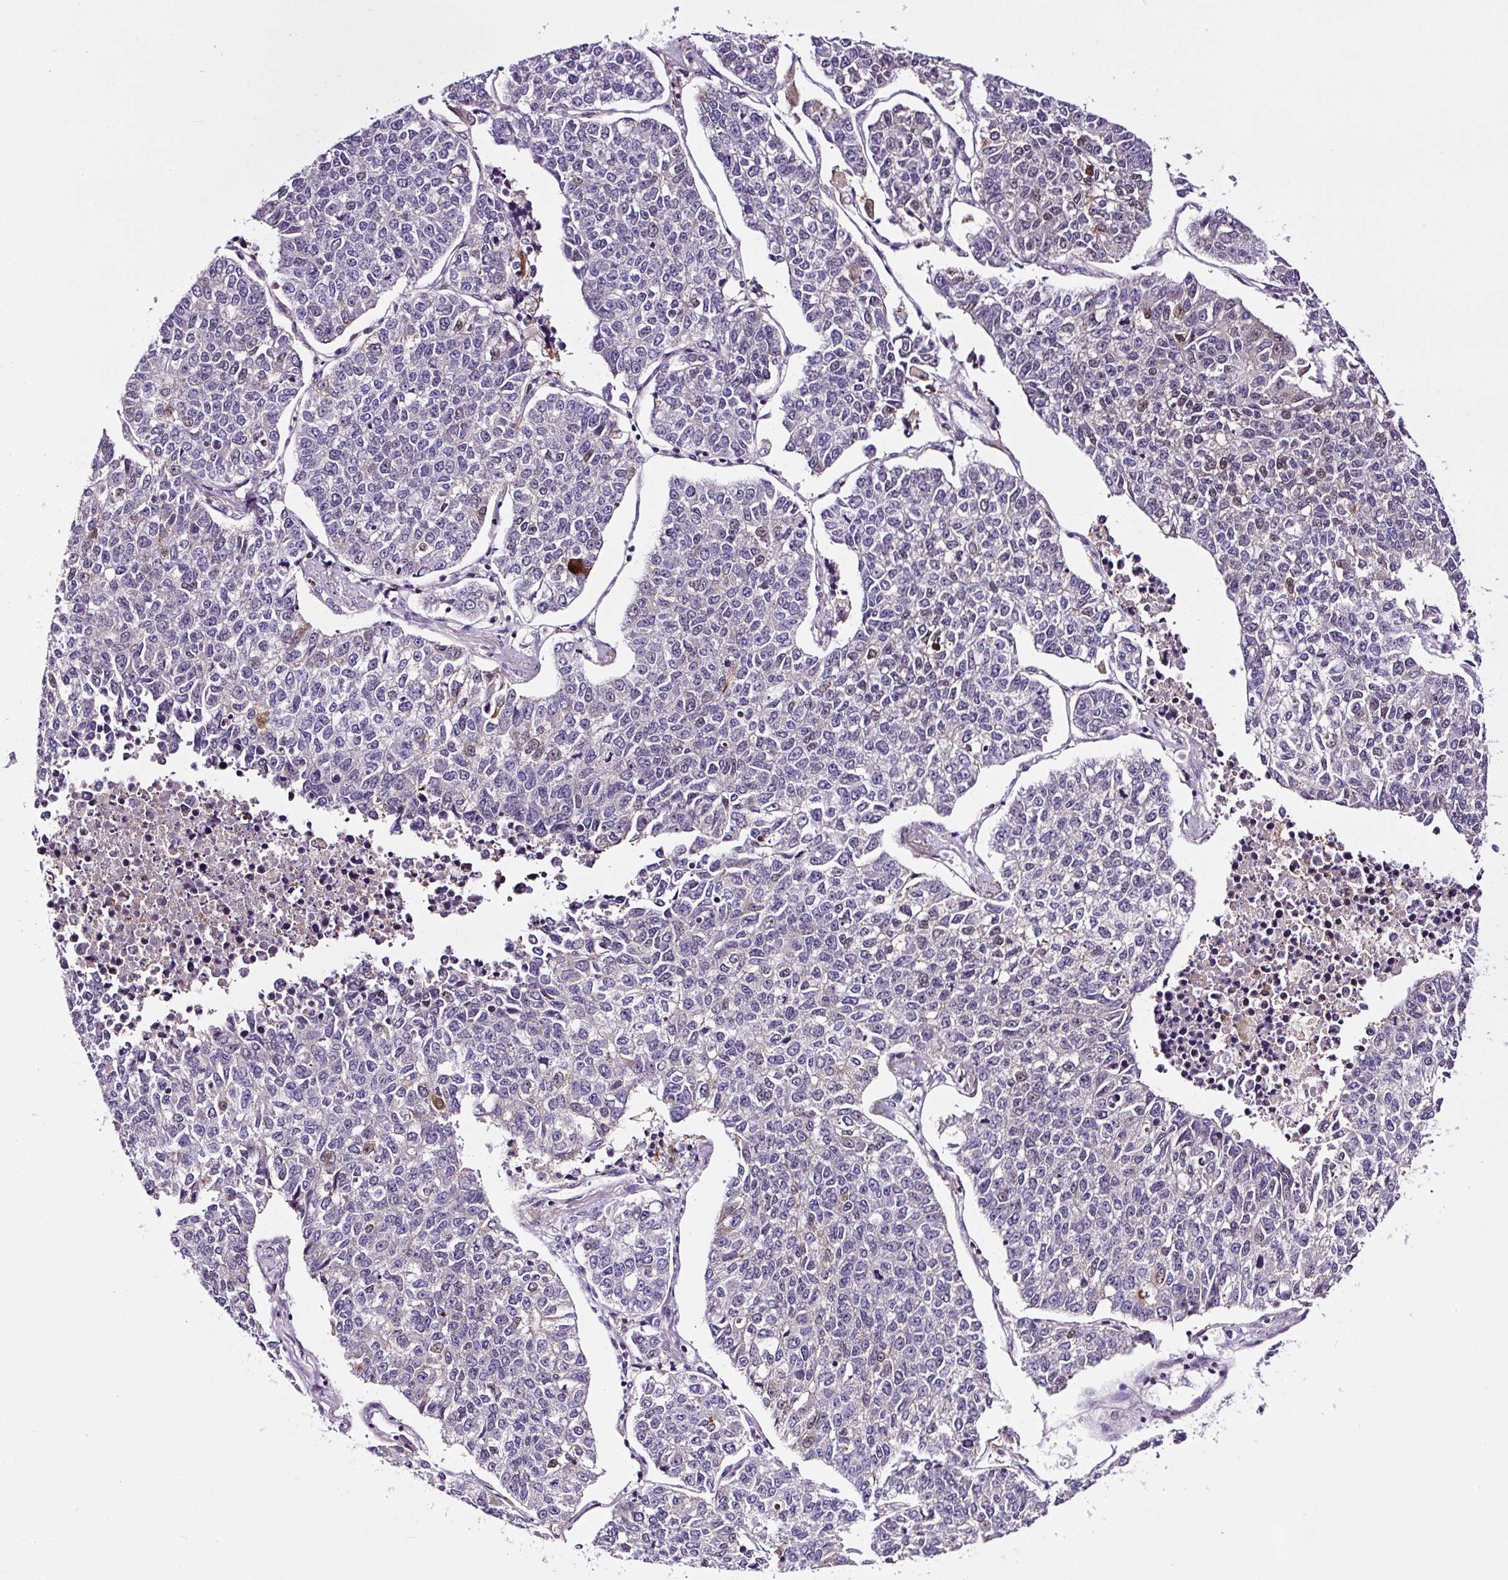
{"staining": {"intensity": "negative", "quantity": "none", "location": "none"}, "tissue": "lung cancer", "cell_type": "Tumor cells", "image_type": "cancer", "snomed": [{"axis": "morphology", "description": "Adenocarcinoma, NOS"}, {"axis": "topography", "description": "Lung"}], "caption": "An image of adenocarcinoma (lung) stained for a protein shows no brown staining in tumor cells. (DAB (3,3'-diaminobenzidine) IHC with hematoxylin counter stain).", "gene": "TAFA3", "patient": {"sex": "male", "age": 49}}